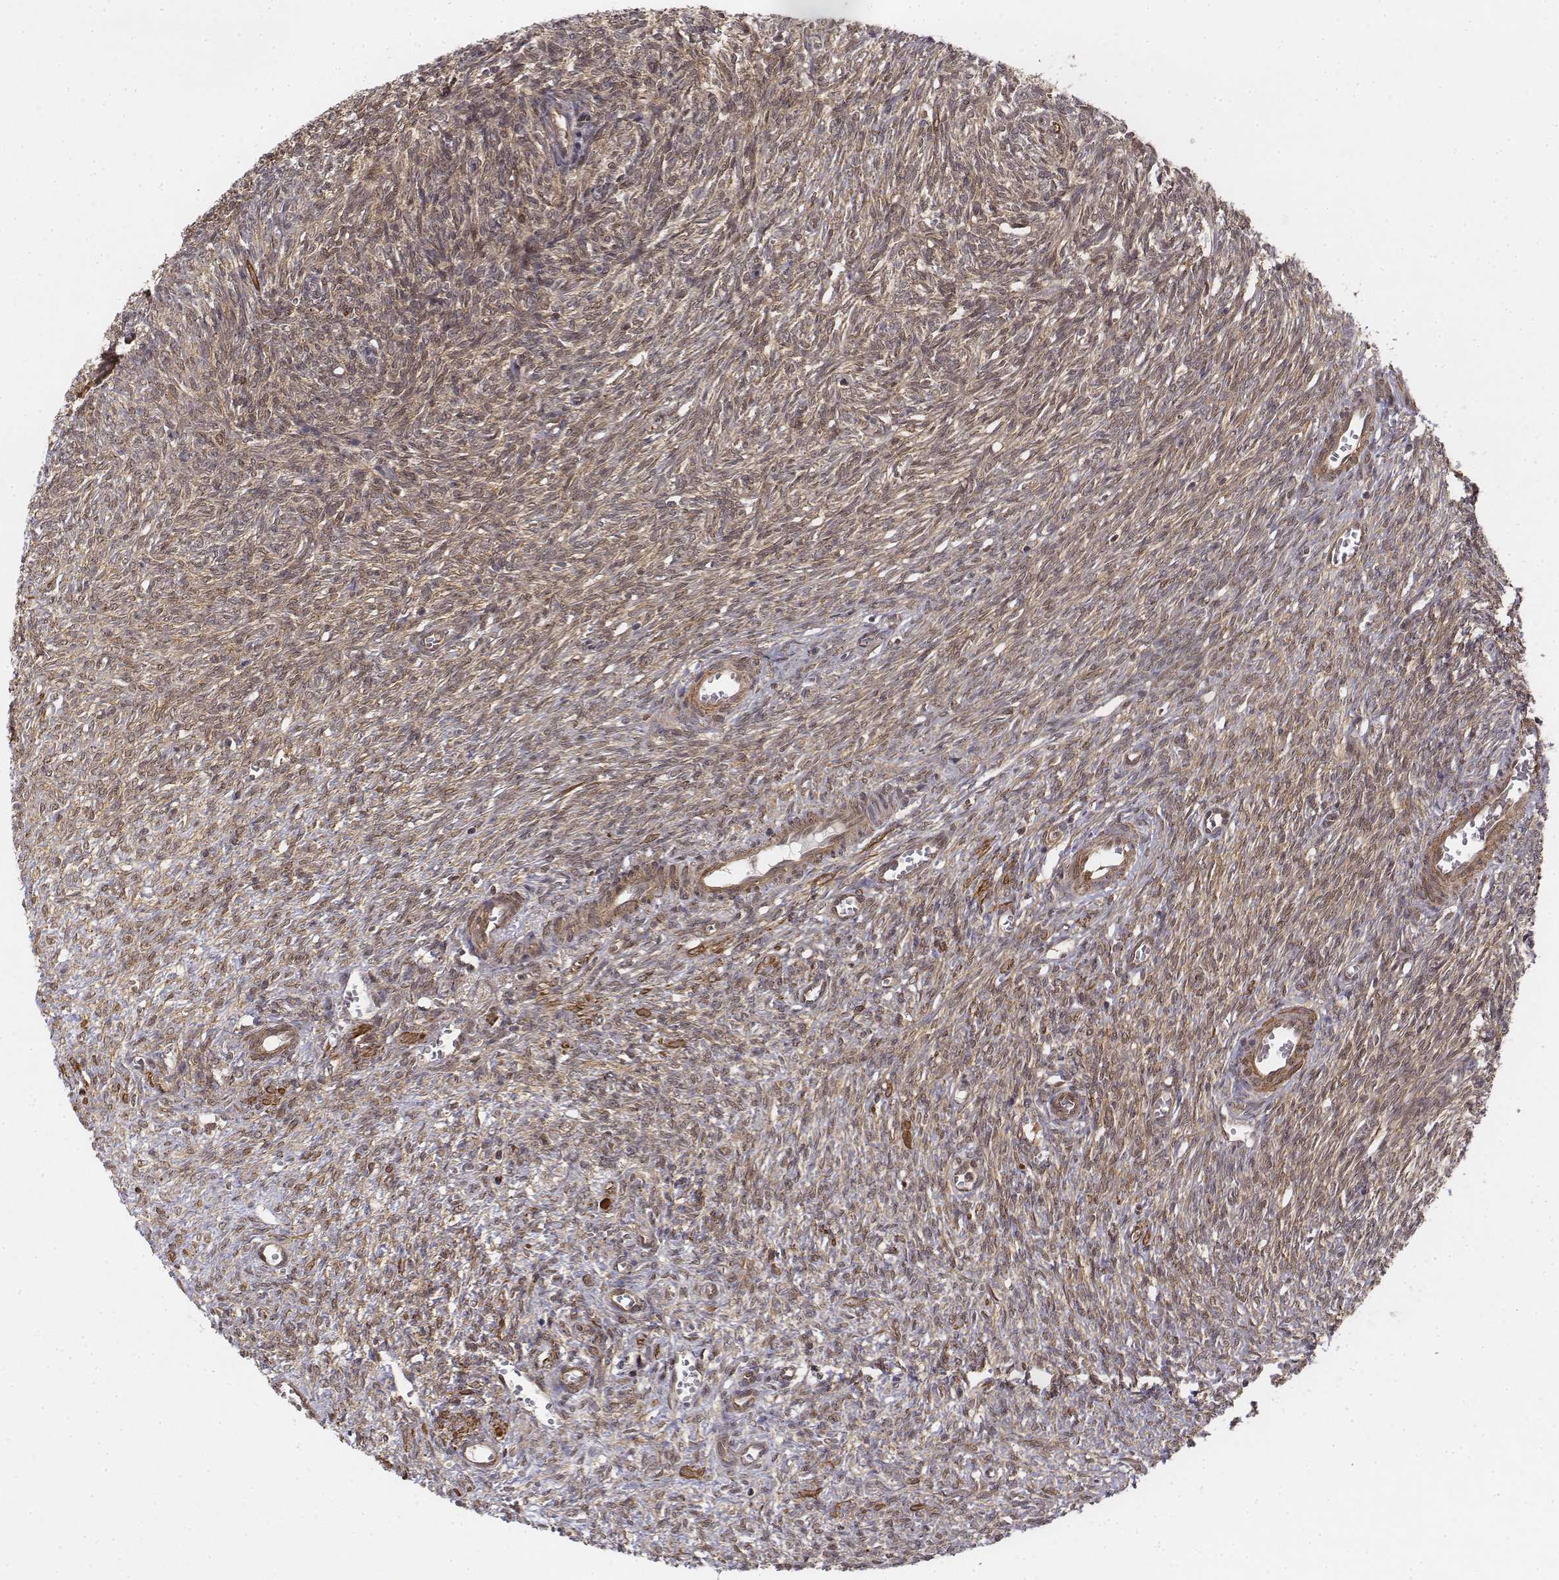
{"staining": {"intensity": "moderate", "quantity": "25%-75%", "location": "cytoplasmic/membranous,nuclear"}, "tissue": "ovary", "cell_type": "Ovarian stroma cells", "image_type": "normal", "snomed": [{"axis": "morphology", "description": "Normal tissue, NOS"}, {"axis": "topography", "description": "Ovary"}], "caption": "The image displays immunohistochemical staining of benign ovary. There is moderate cytoplasmic/membranous,nuclear positivity is seen in approximately 25%-75% of ovarian stroma cells. (Stains: DAB in brown, nuclei in blue, Microscopy: brightfield microscopy at high magnification).", "gene": "ZFYVE19", "patient": {"sex": "female", "age": 46}}